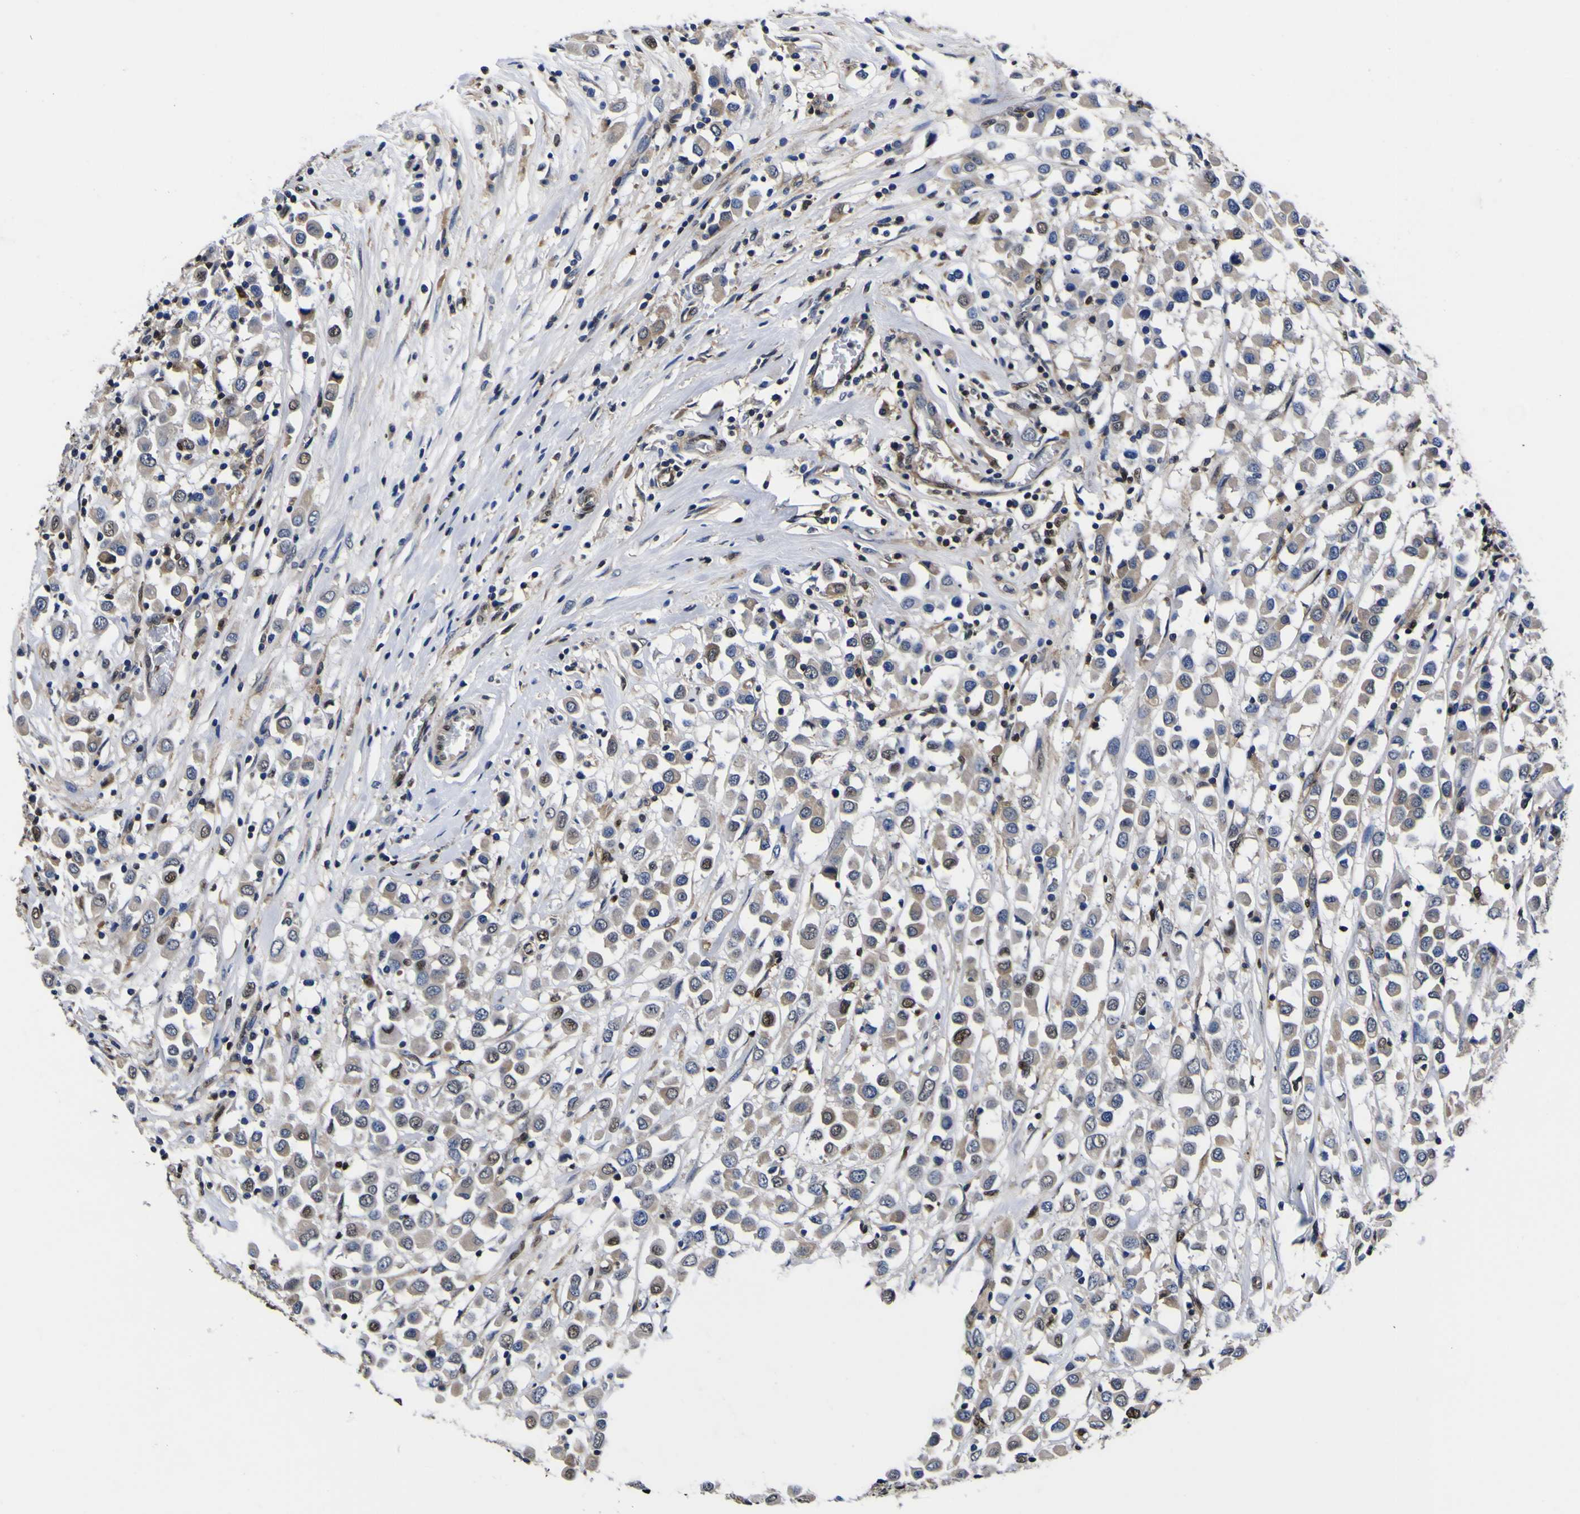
{"staining": {"intensity": "weak", "quantity": "25%-75%", "location": "cytoplasmic/membranous"}, "tissue": "breast cancer", "cell_type": "Tumor cells", "image_type": "cancer", "snomed": [{"axis": "morphology", "description": "Duct carcinoma"}, {"axis": "topography", "description": "Breast"}], "caption": "A photomicrograph of breast cancer stained for a protein displays weak cytoplasmic/membranous brown staining in tumor cells.", "gene": "FAM110B", "patient": {"sex": "female", "age": 61}}